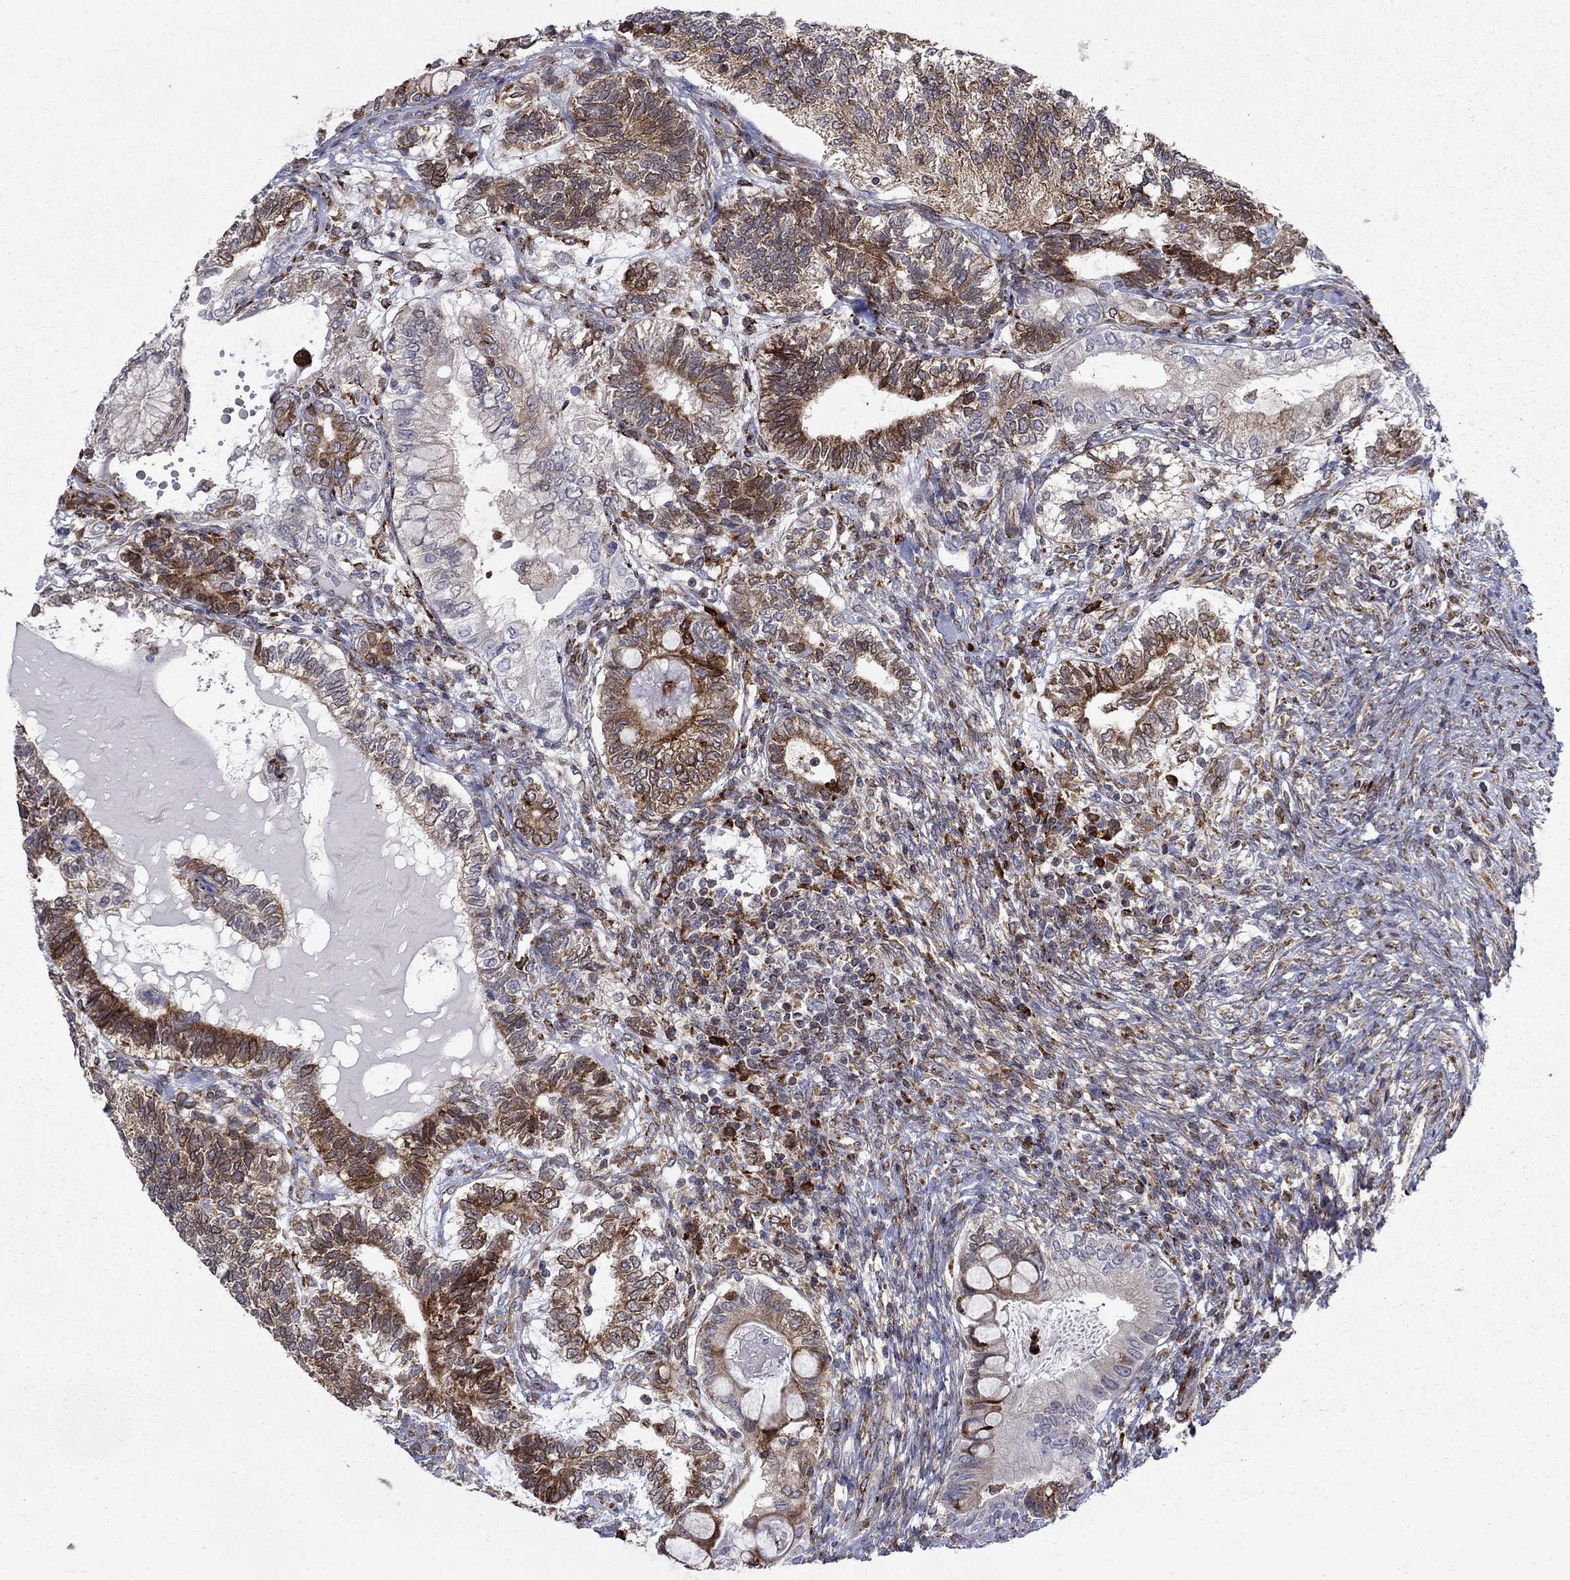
{"staining": {"intensity": "strong", "quantity": "25%-75%", "location": "cytoplasmic/membranous,nuclear"}, "tissue": "testis cancer", "cell_type": "Tumor cells", "image_type": "cancer", "snomed": [{"axis": "morphology", "description": "Seminoma, NOS"}, {"axis": "morphology", "description": "Carcinoma, Embryonal, NOS"}, {"axis": "topography", "description": "Testis"}], "caption": "Strong cytoplasmic/membranous and nuclear staining is identified in about 25%-75% of tumor cells in testis seminoma. (Brightfield microscopy of DAB IHC at high magnification).", "gene": "CAB39L", "patient": {"sex": "male", "age": 41}}